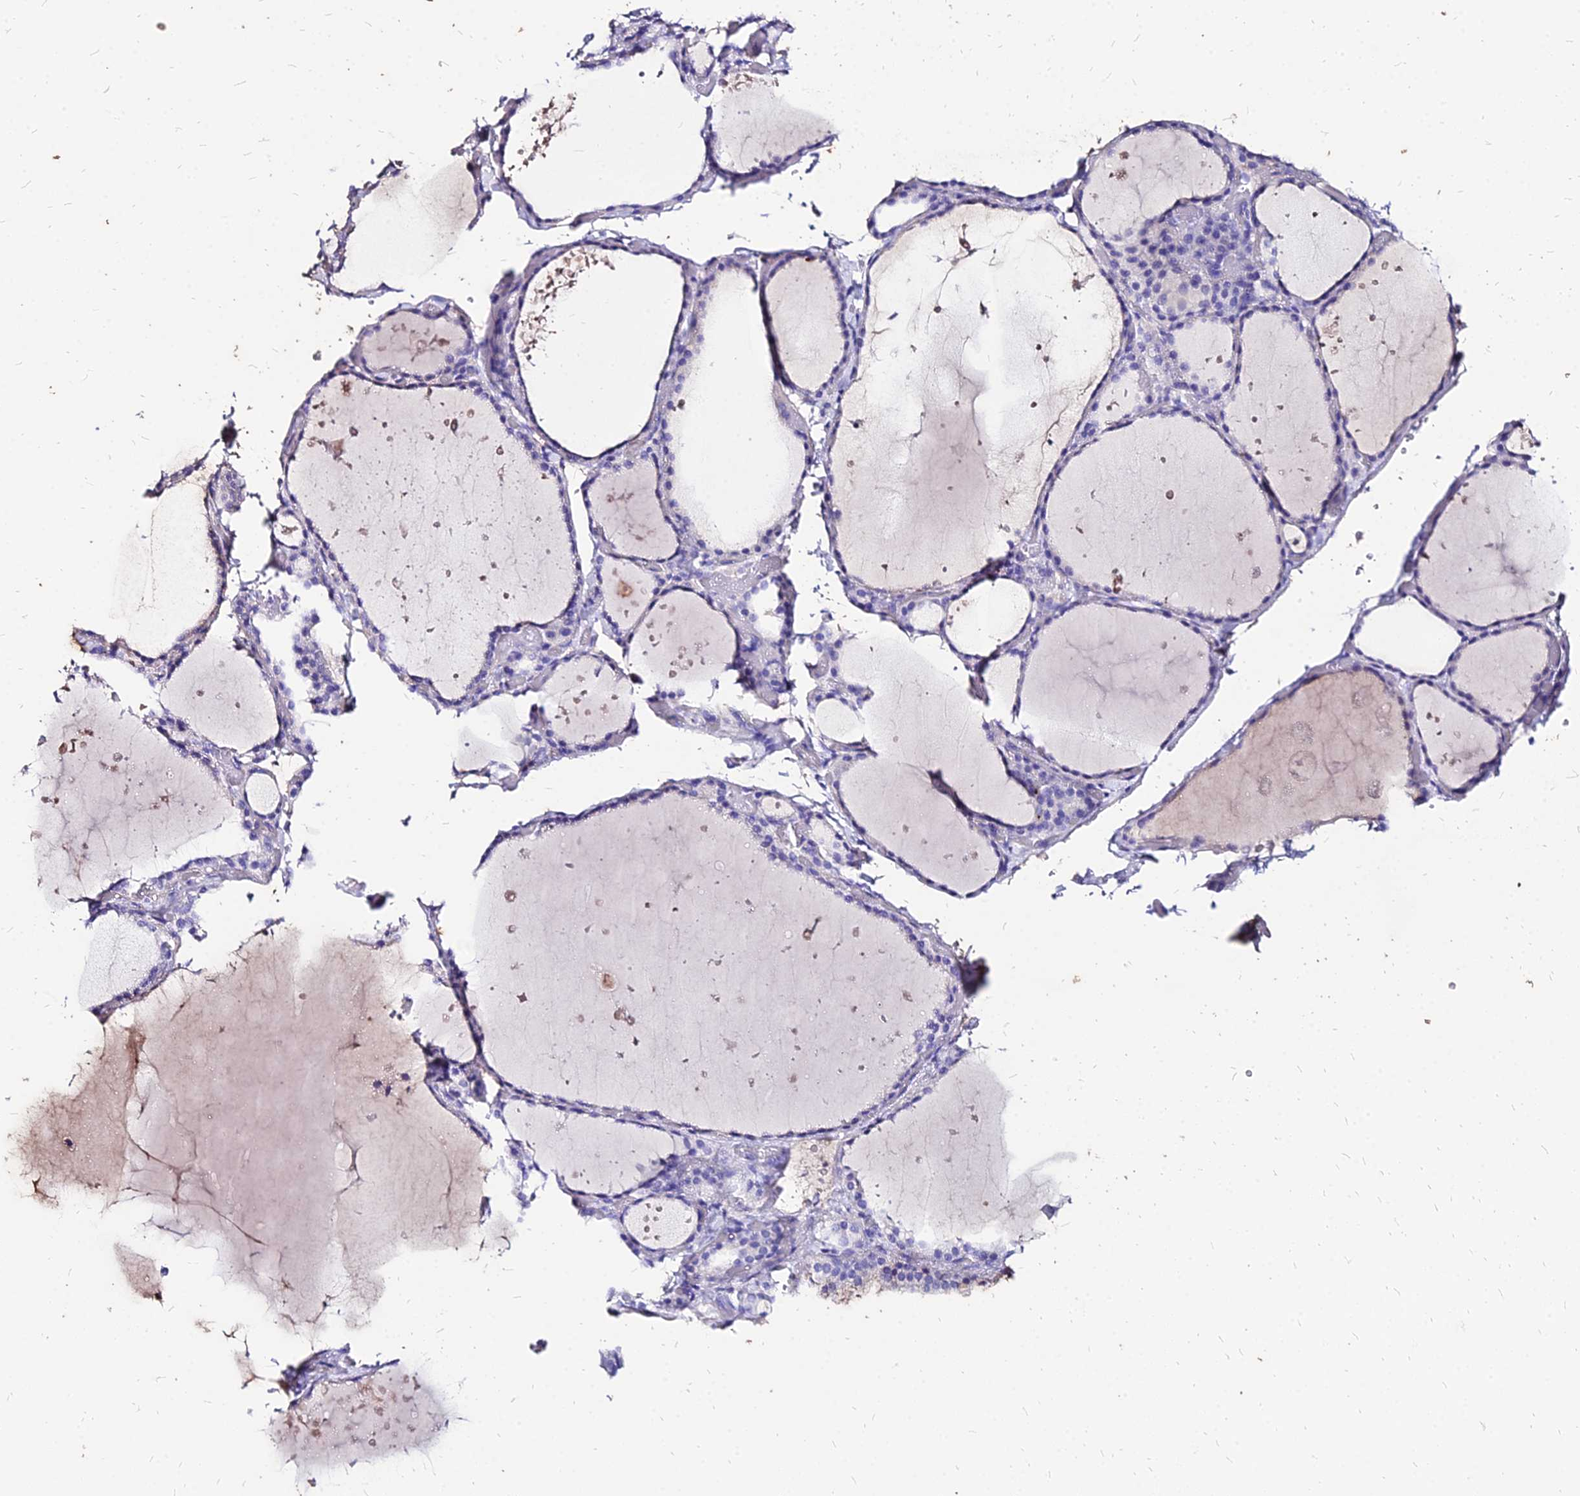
{"staining": {"intensity": "negative", "quantity": "none", "location": "none"}, "tissue": "thyroid gland", "cell_type": "Glandular cells", "image_type": "normal", "snomed": [{"axis": "morphology", "description": "Normal tissue, NOS"}, {"axis": "topography", "description": "Thyroid gland"}], "caption": "Immunohistochemistry image of normal human thyroid gland stained for a protein (brown), which demonstrates no positivity in glandular cells.", "gene": "NME5", "patient": {"sex": "female", "age": 44}}